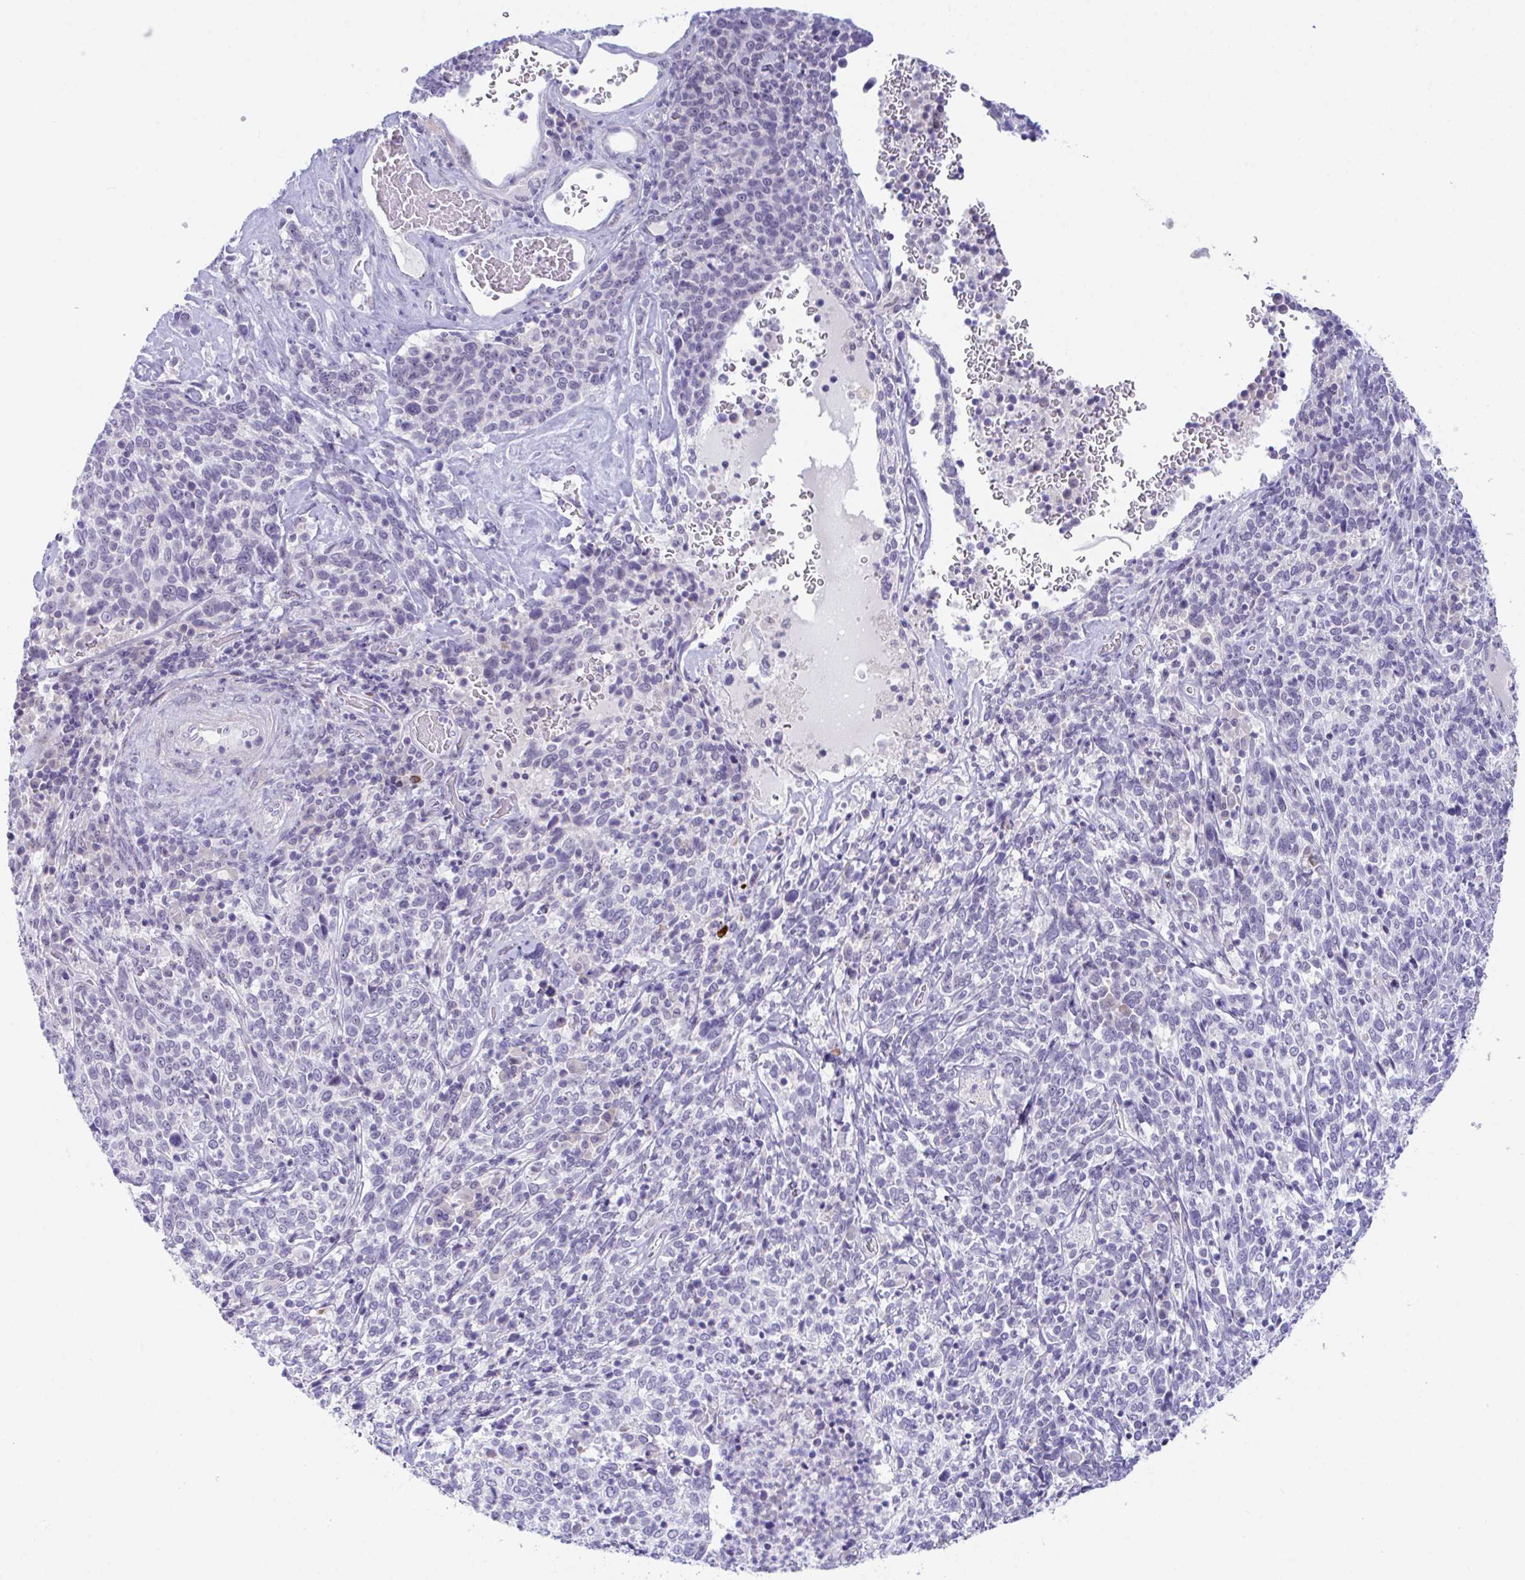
{"staining": {"intensity": "negative", "quantity": "none", "location": "none"}, "tissue": "cervical cancer", "cell_type": "Tumor cells", "image_type": "cancer", "snomed": [{"axis": "morphology", "description": "Squamous cell carcinoma, NOS"}, {"axis": "topography", "description": "Cervix"}], "caption": "Tumor cells show no significant positivity in cervical cancer (squamous cell carcinoma).", "gene": "USP35", "patient": {"sex": "female", "age": 46}}